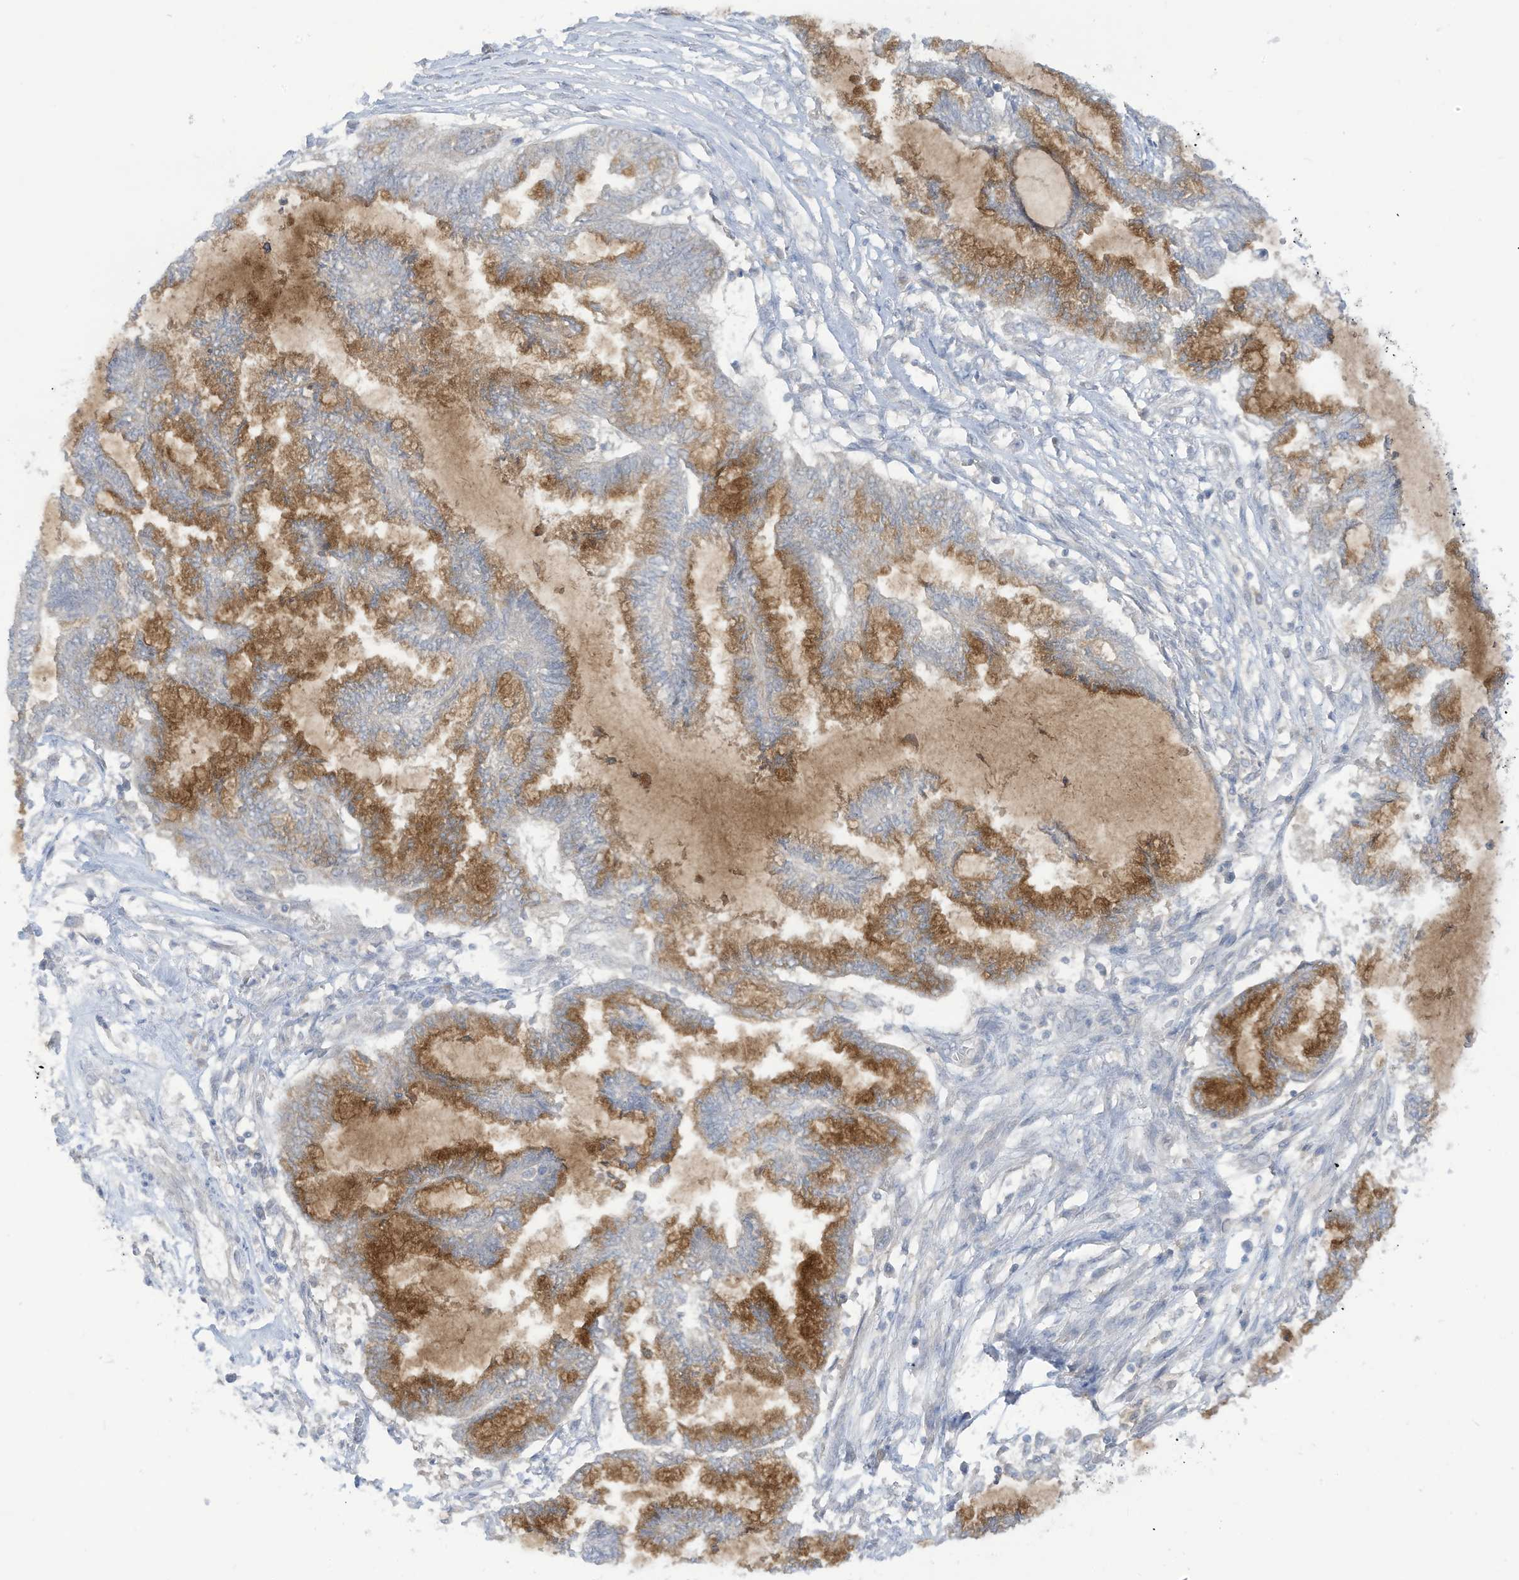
{"staining": {"intensity": "moderate", "quantity": "25%-75%", "location": "cytoplasmic/membranous"}, "tissue": "endometrial cancer", "cell_type": "Tumor cells", "image_type": "cancer", "snomed": [{"axis": "morphology", "description": "Adenocarcinoma, NOS"}, {"axis": "topography", "description": "Endometrium"}], "caption": "An immunohistochemistry photomicrograph of tumor tissue is shown. Protein staining in brown labels moderate cytoplasmic/membranous positivity in adenocarcinoma (endometrial) within tumor cells.", "gene": "LRRN2", "patient": {"sex": "female", "age": 86}}